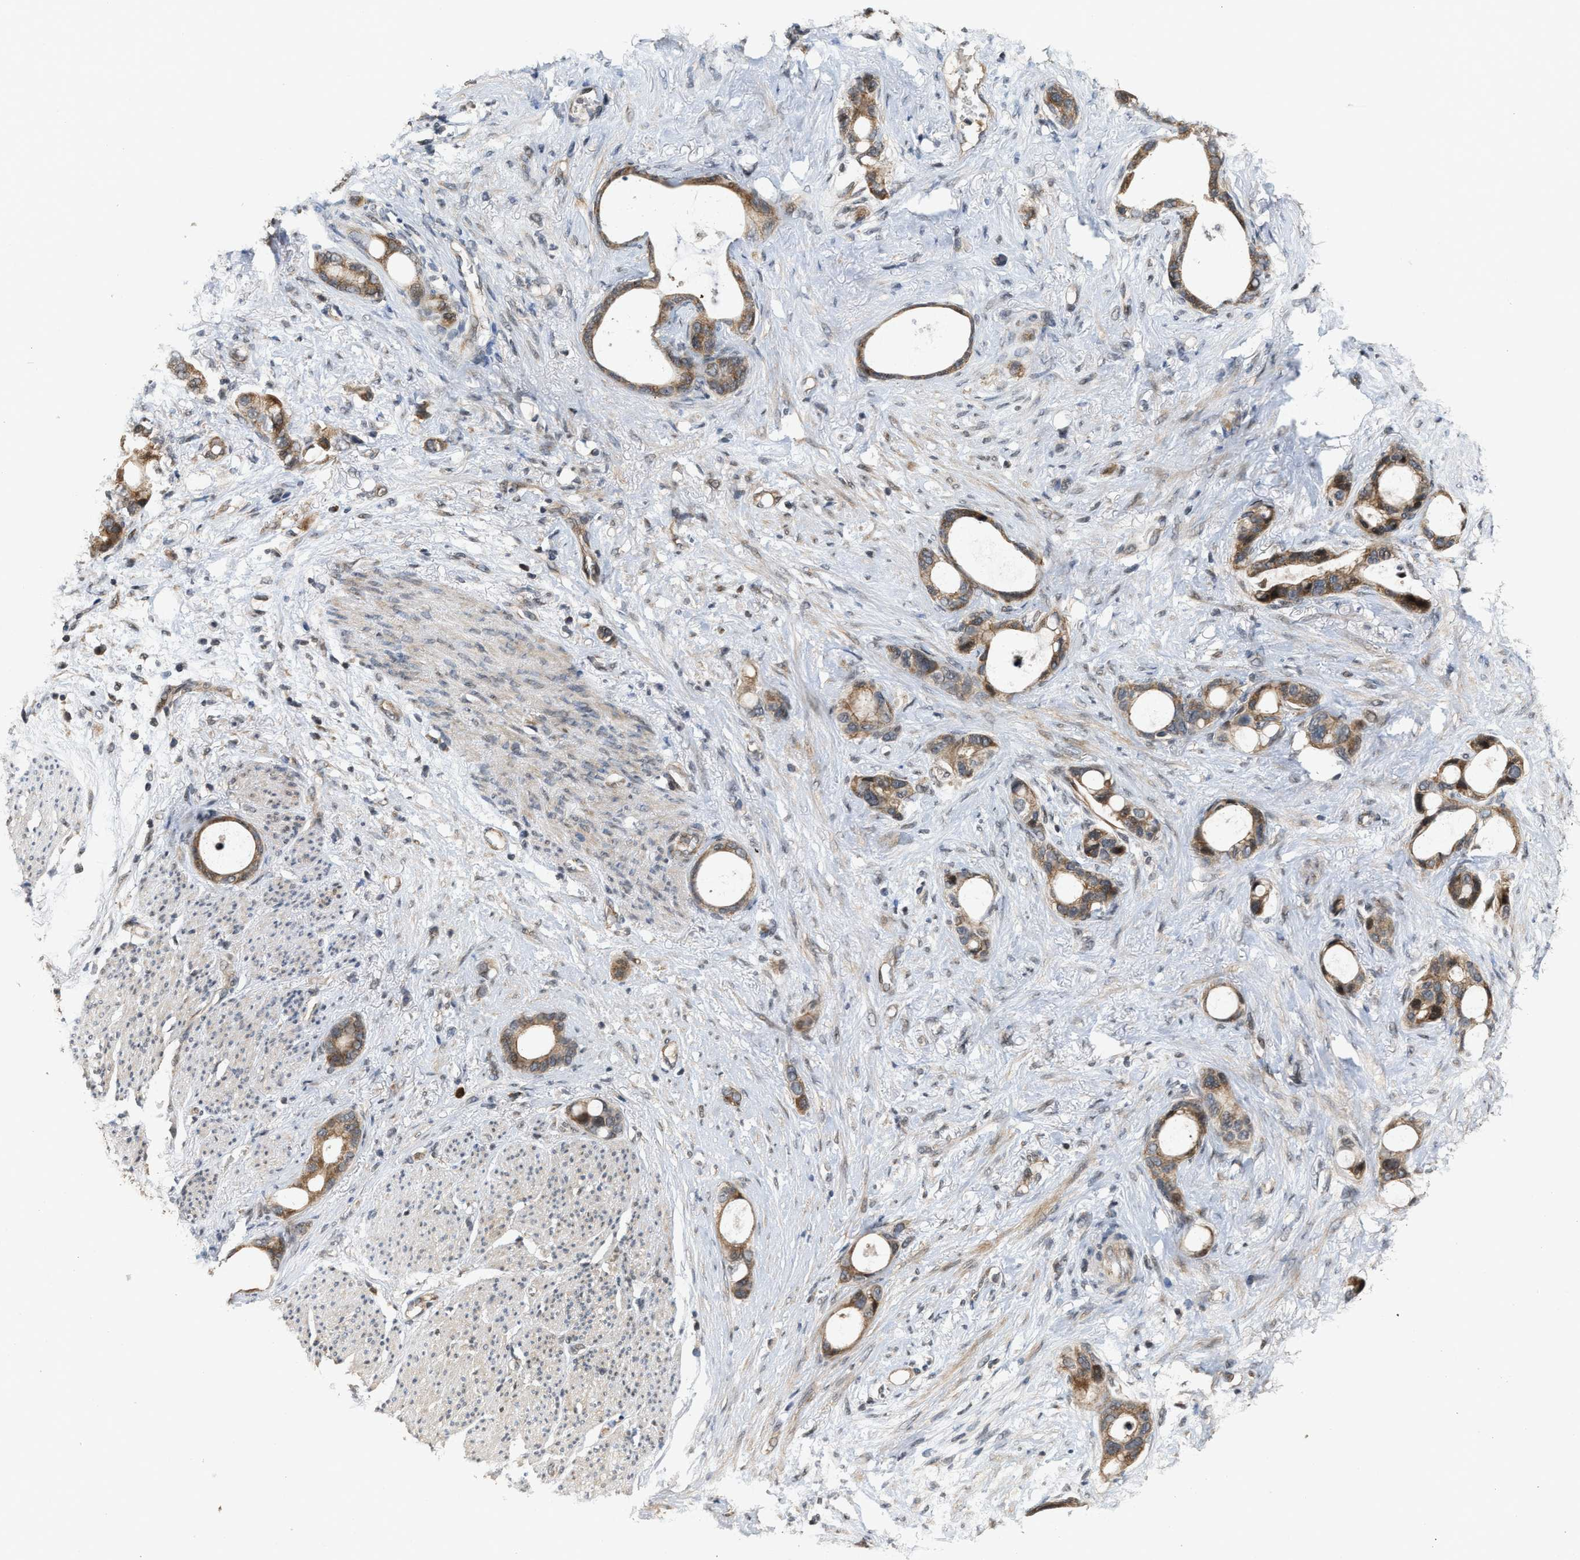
{"staining": {"intensity": "moderate", "quantity": ">75%", "location": "cytoplasmic/membranous"}, "tissue": "stomach cancer", "cell_type": "Tumor cells", "image_type": "cancer", "snomed": [{"axis": "morphology", "description": "Adenocarcinoma, NOS"}, {"axis": "topography", "description": "Stomach"}], "caption": "Protein staining of adenocarcinoma (stomach) tissue demonstrates moderate cytoplasmic/membranous staining in about >75% of tumor cells. (Stains: DAB in brown, nuclei in blue, Microscopy: brightfield microscopy at high magnification).", "gene": "ELP2", "patient": {"sex": "female", "age": 75}}